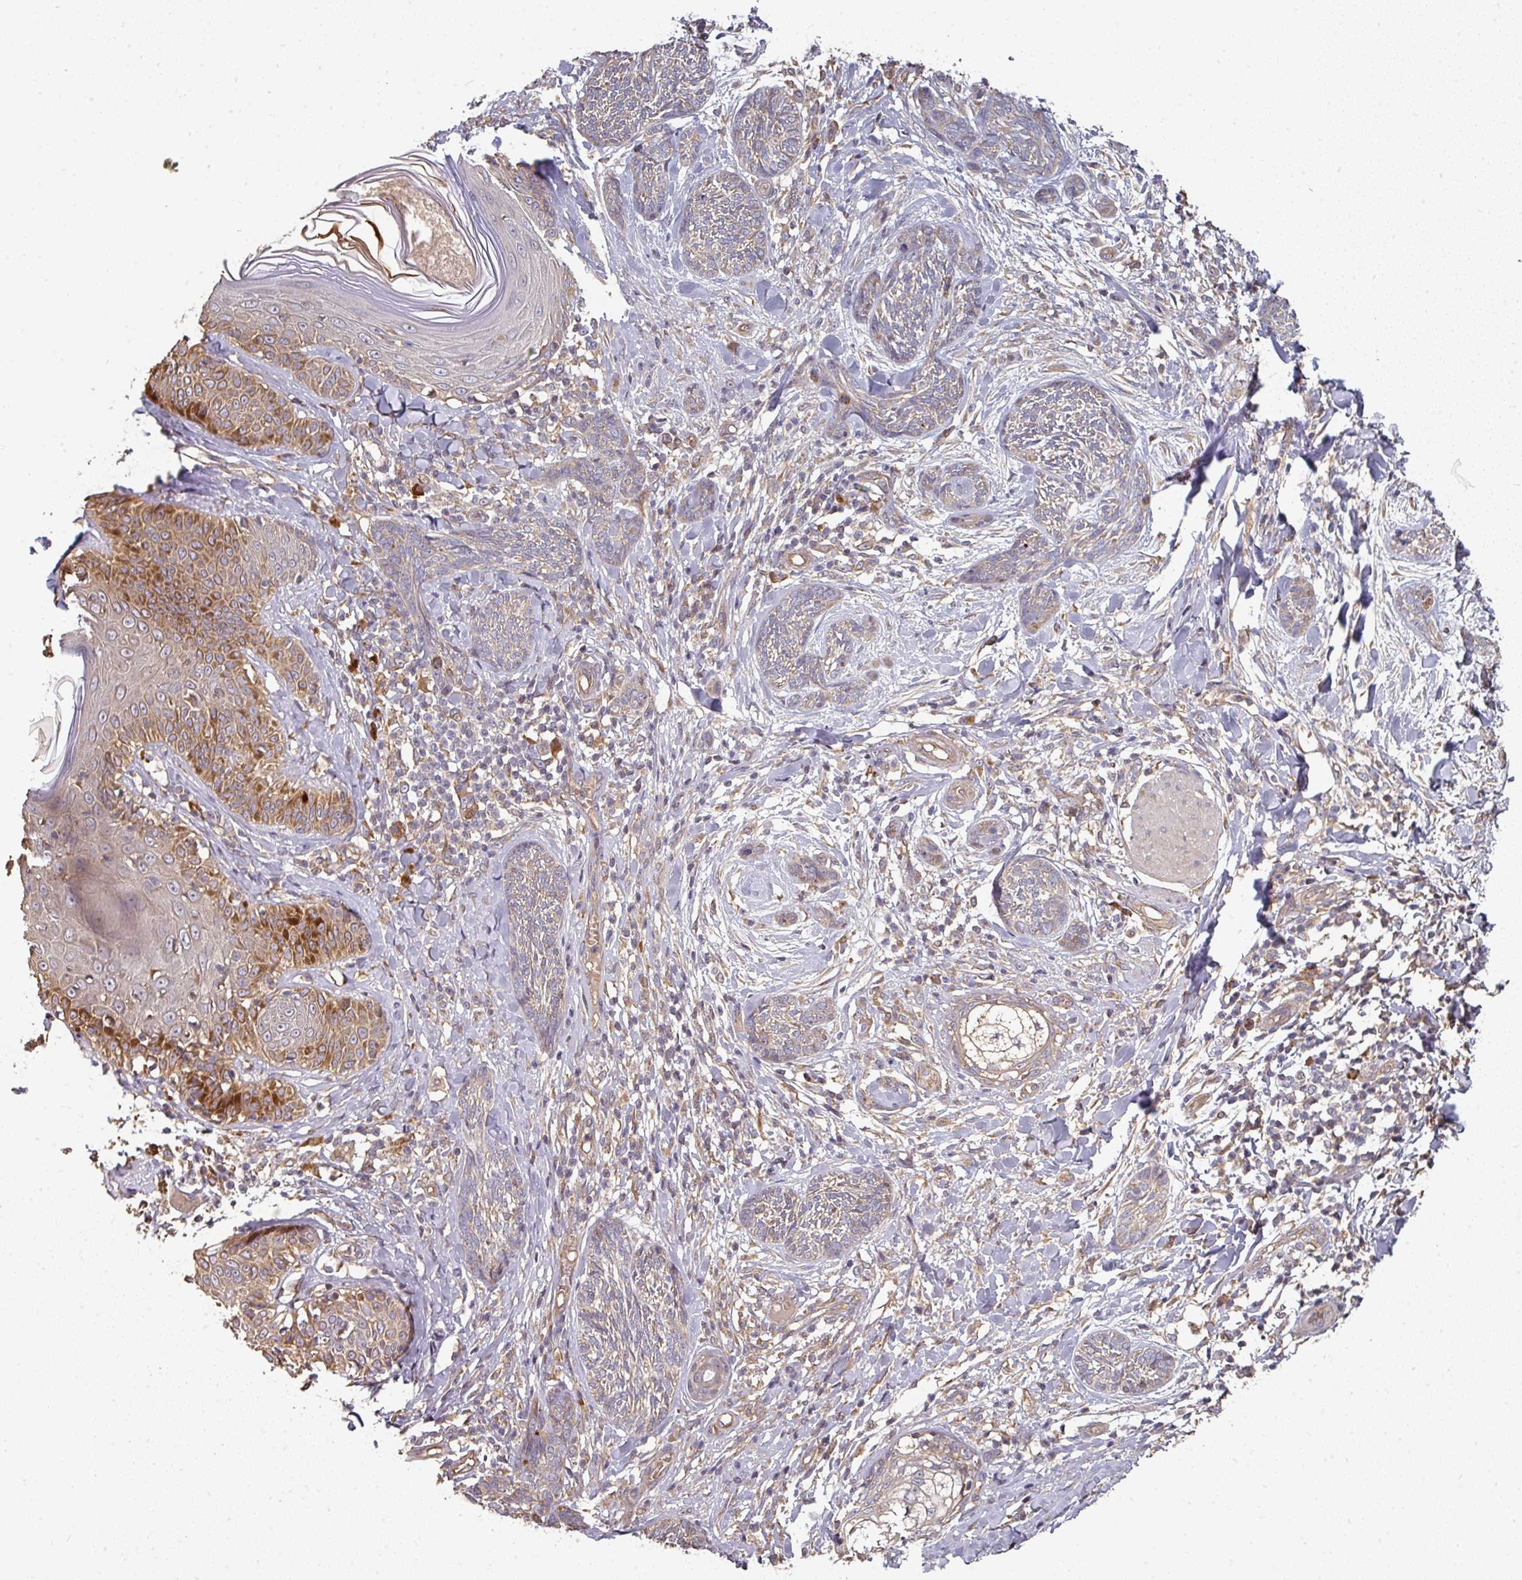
{"staining": {"intensity": "weak", "quantity": "<25%", "location": "cytoplasmic/membranous"}, "tissue": "skin cancer", "cell_type": "Tumor cells", "image_type": "cancer", "snomed": [{"axis": "morphology", "description": "Basal cell carcinoma"}, {"axis": "topography", "description": "Skin"}], "caption": "Tumor cells show no significant protein expression in skin basal cell carcinoma.", "gene": "EDEM2", "patient": {"sex": "male", "age": 73}}